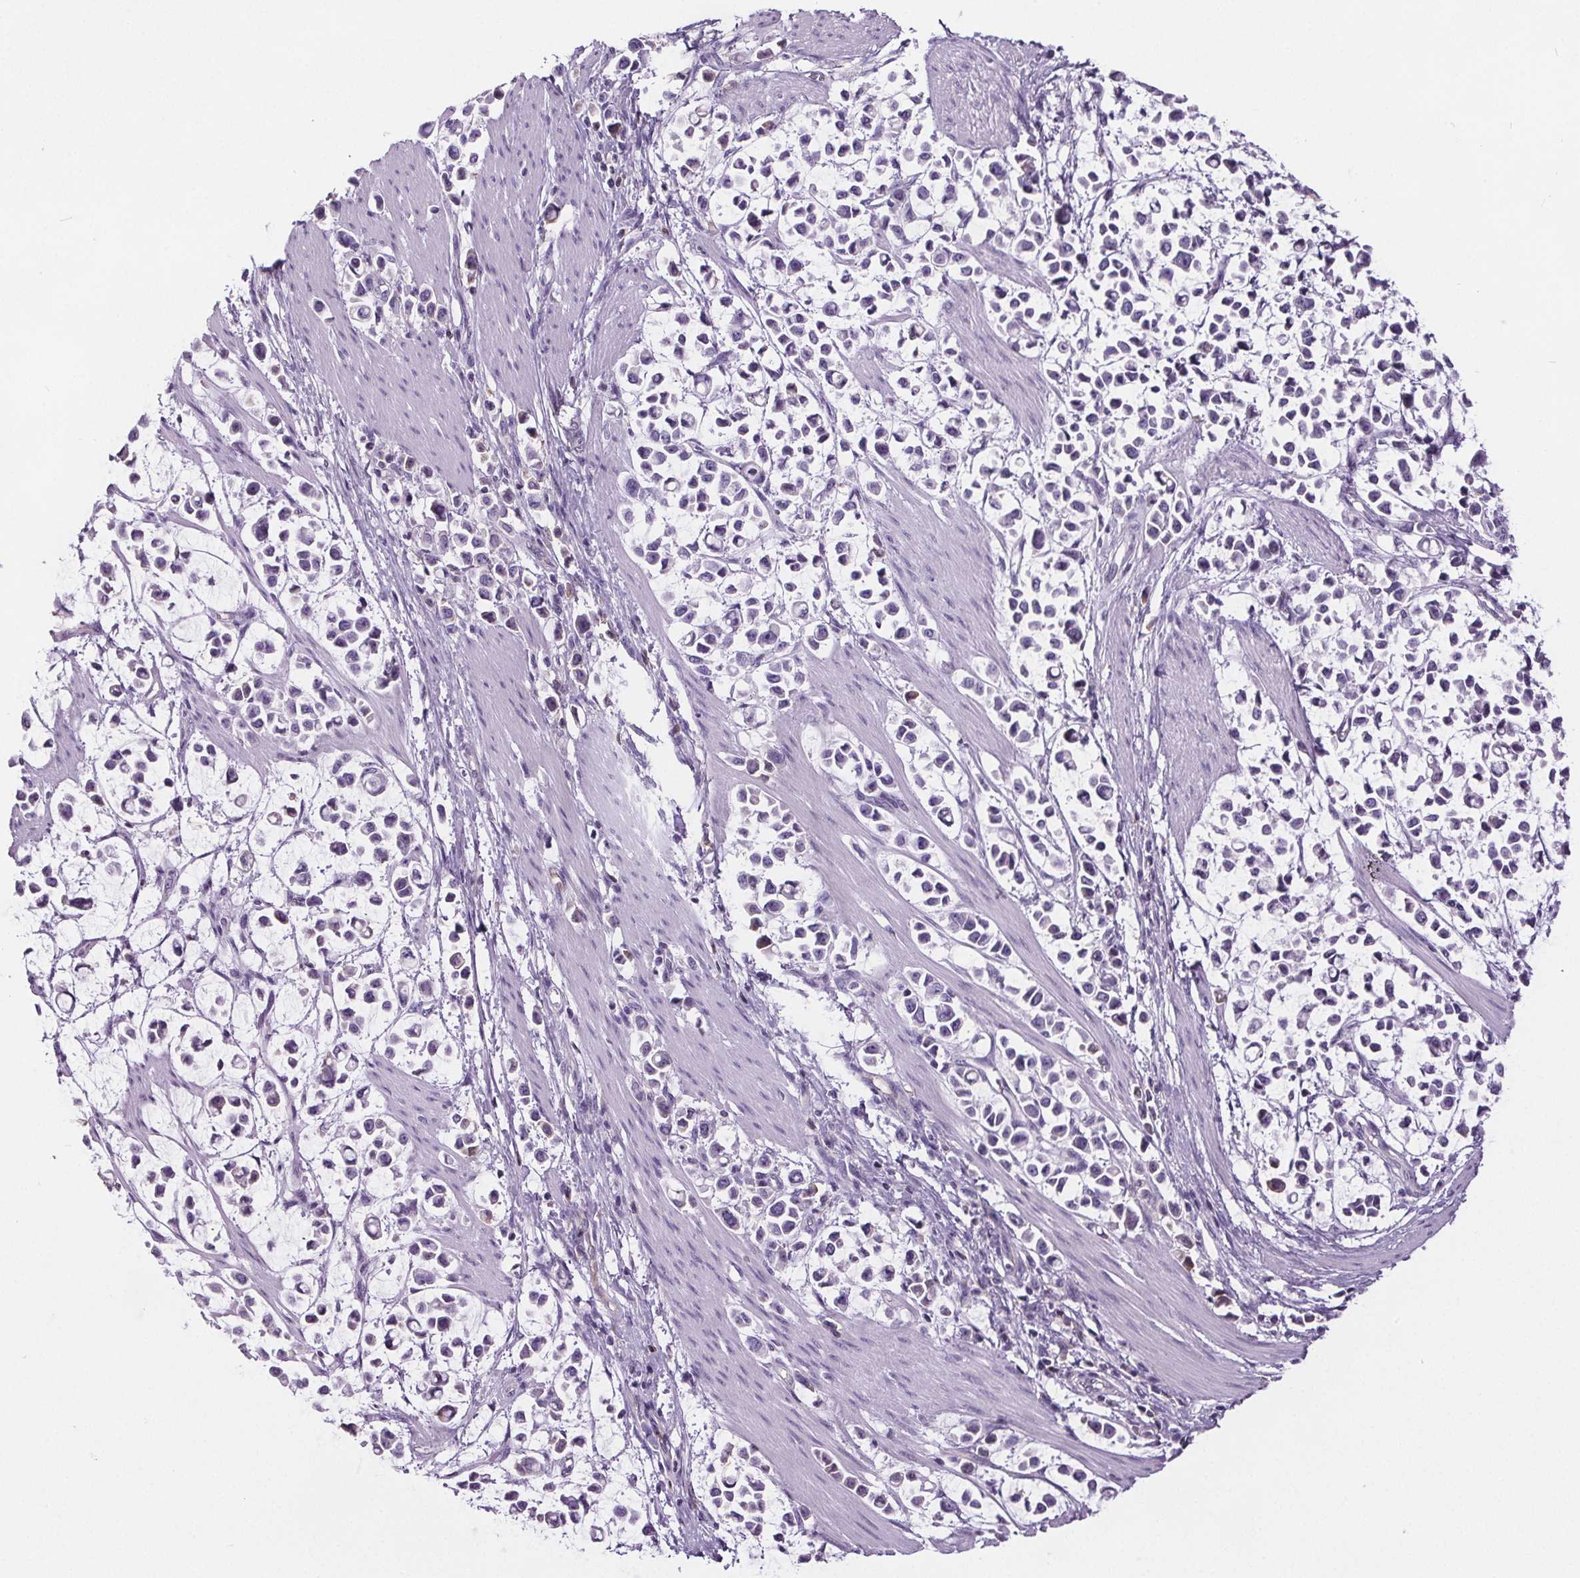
{"staining": {"intensity": "negative", "quantity": "none", "location": "none"}, "tissue": "stomach cancer", "cell_type": "Tumor cells", "image_type": "cancer", "snomed": [{"axis": "morphology", "description": "Adenocarcinoma, NOS"}, {"axis": "topography", "description": "Stomach"}], "caption": "This histopathology image is of stomach adenocarcinoma stained with IHC to label a protein in brown with the nuclei are counter-stained blue. There is no expression in tumor cells.", "gene": "CD5L", "patient": {"sex": "male", "age": 82}}